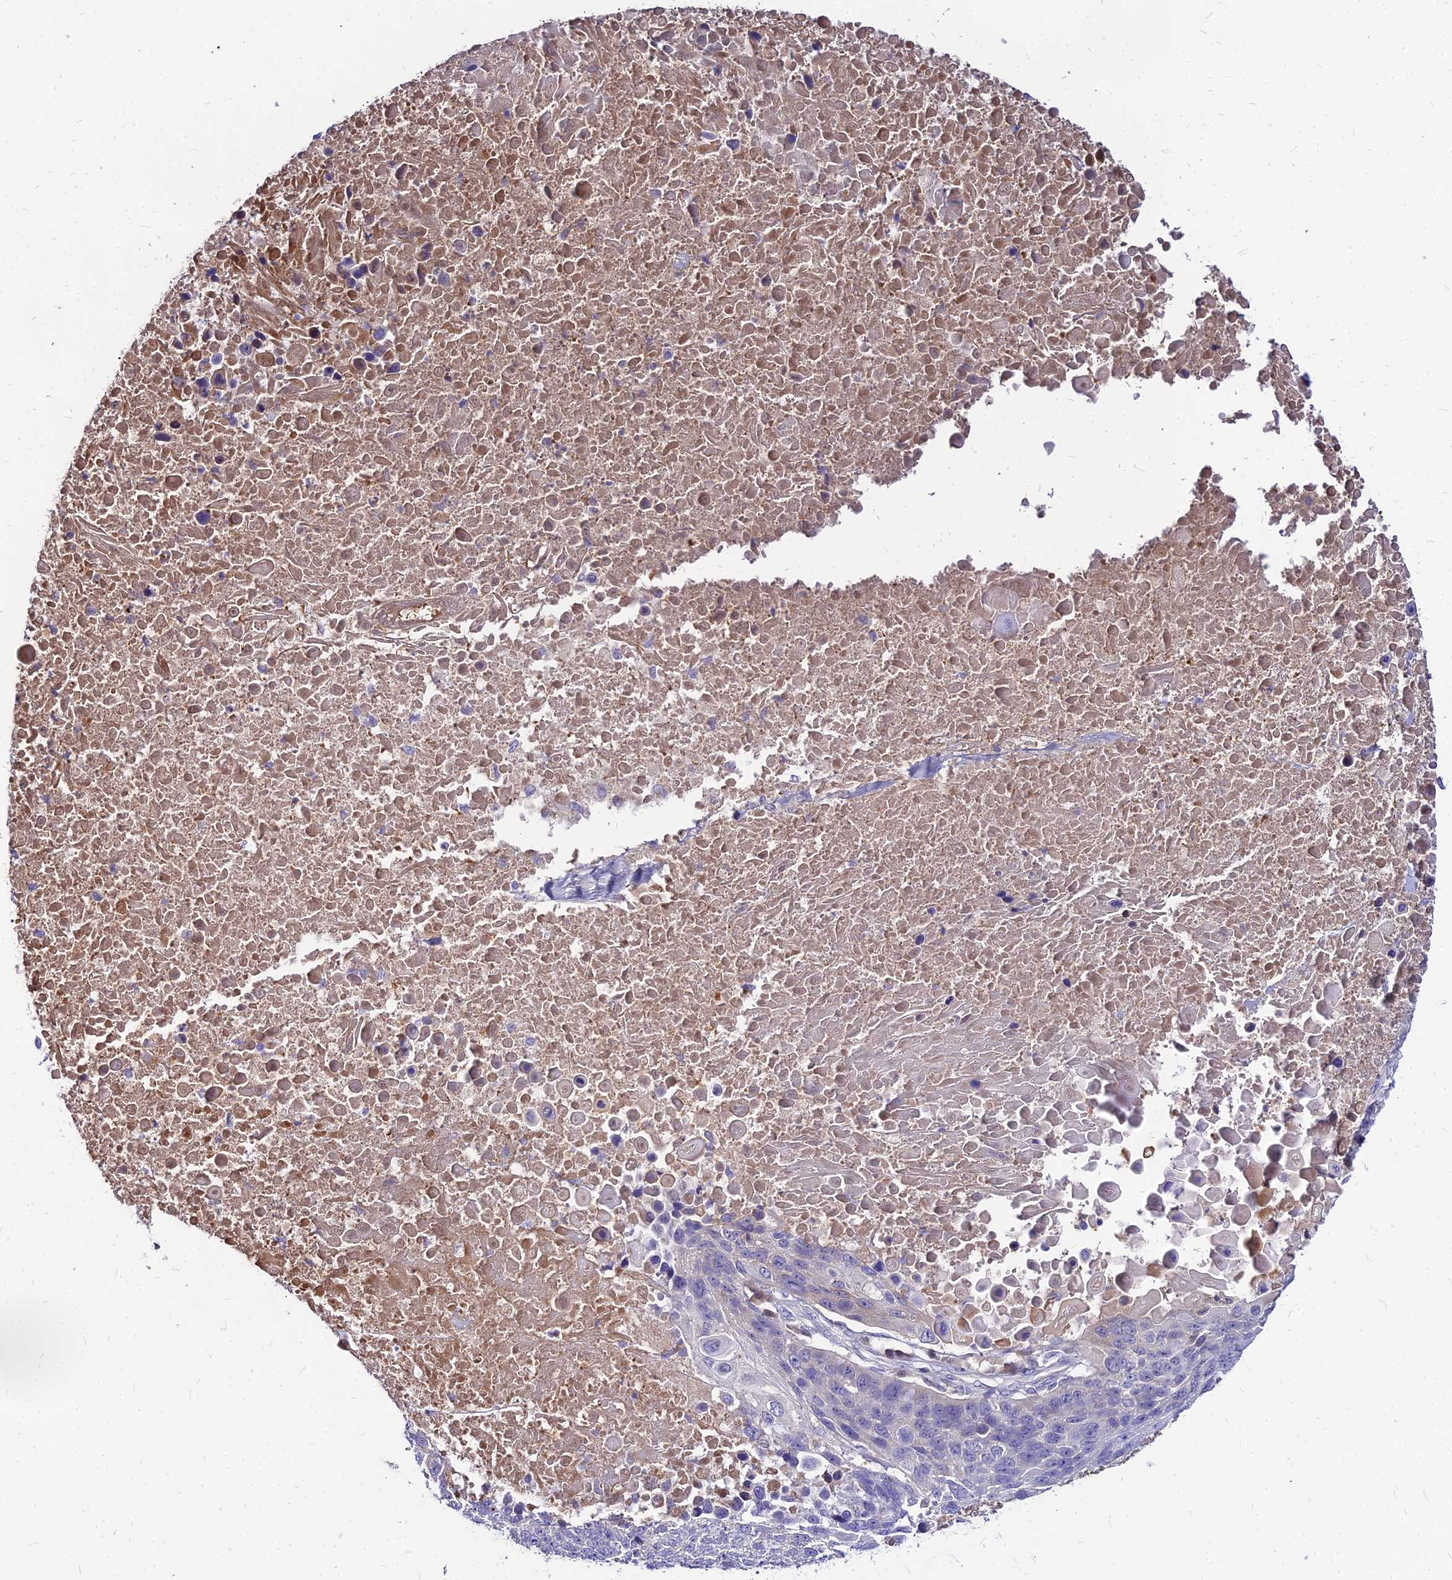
{"staining": {"intensity": "negative", "quantity": "none", "location": "none"}, "tissue": "lung cancer", "cell_type": "Tumor cells", "image_type": "cancer", "snomed": [{"axis": "morphology", "description": "Normal tissue, NOS"}, {"axis": "morphology", "description": "Squamous cell carcinoma, NOS"}, {"axis": "topography", "description": "Lymph node"}, {"axis": "topography", "description": "Lung"}], "caption": "The histopathology image shows no significant expression in tumor cells of squamous cell carcinoma (lung).", "gene": "ACSM6", "patient": {"sex": "male", "age": 66}}